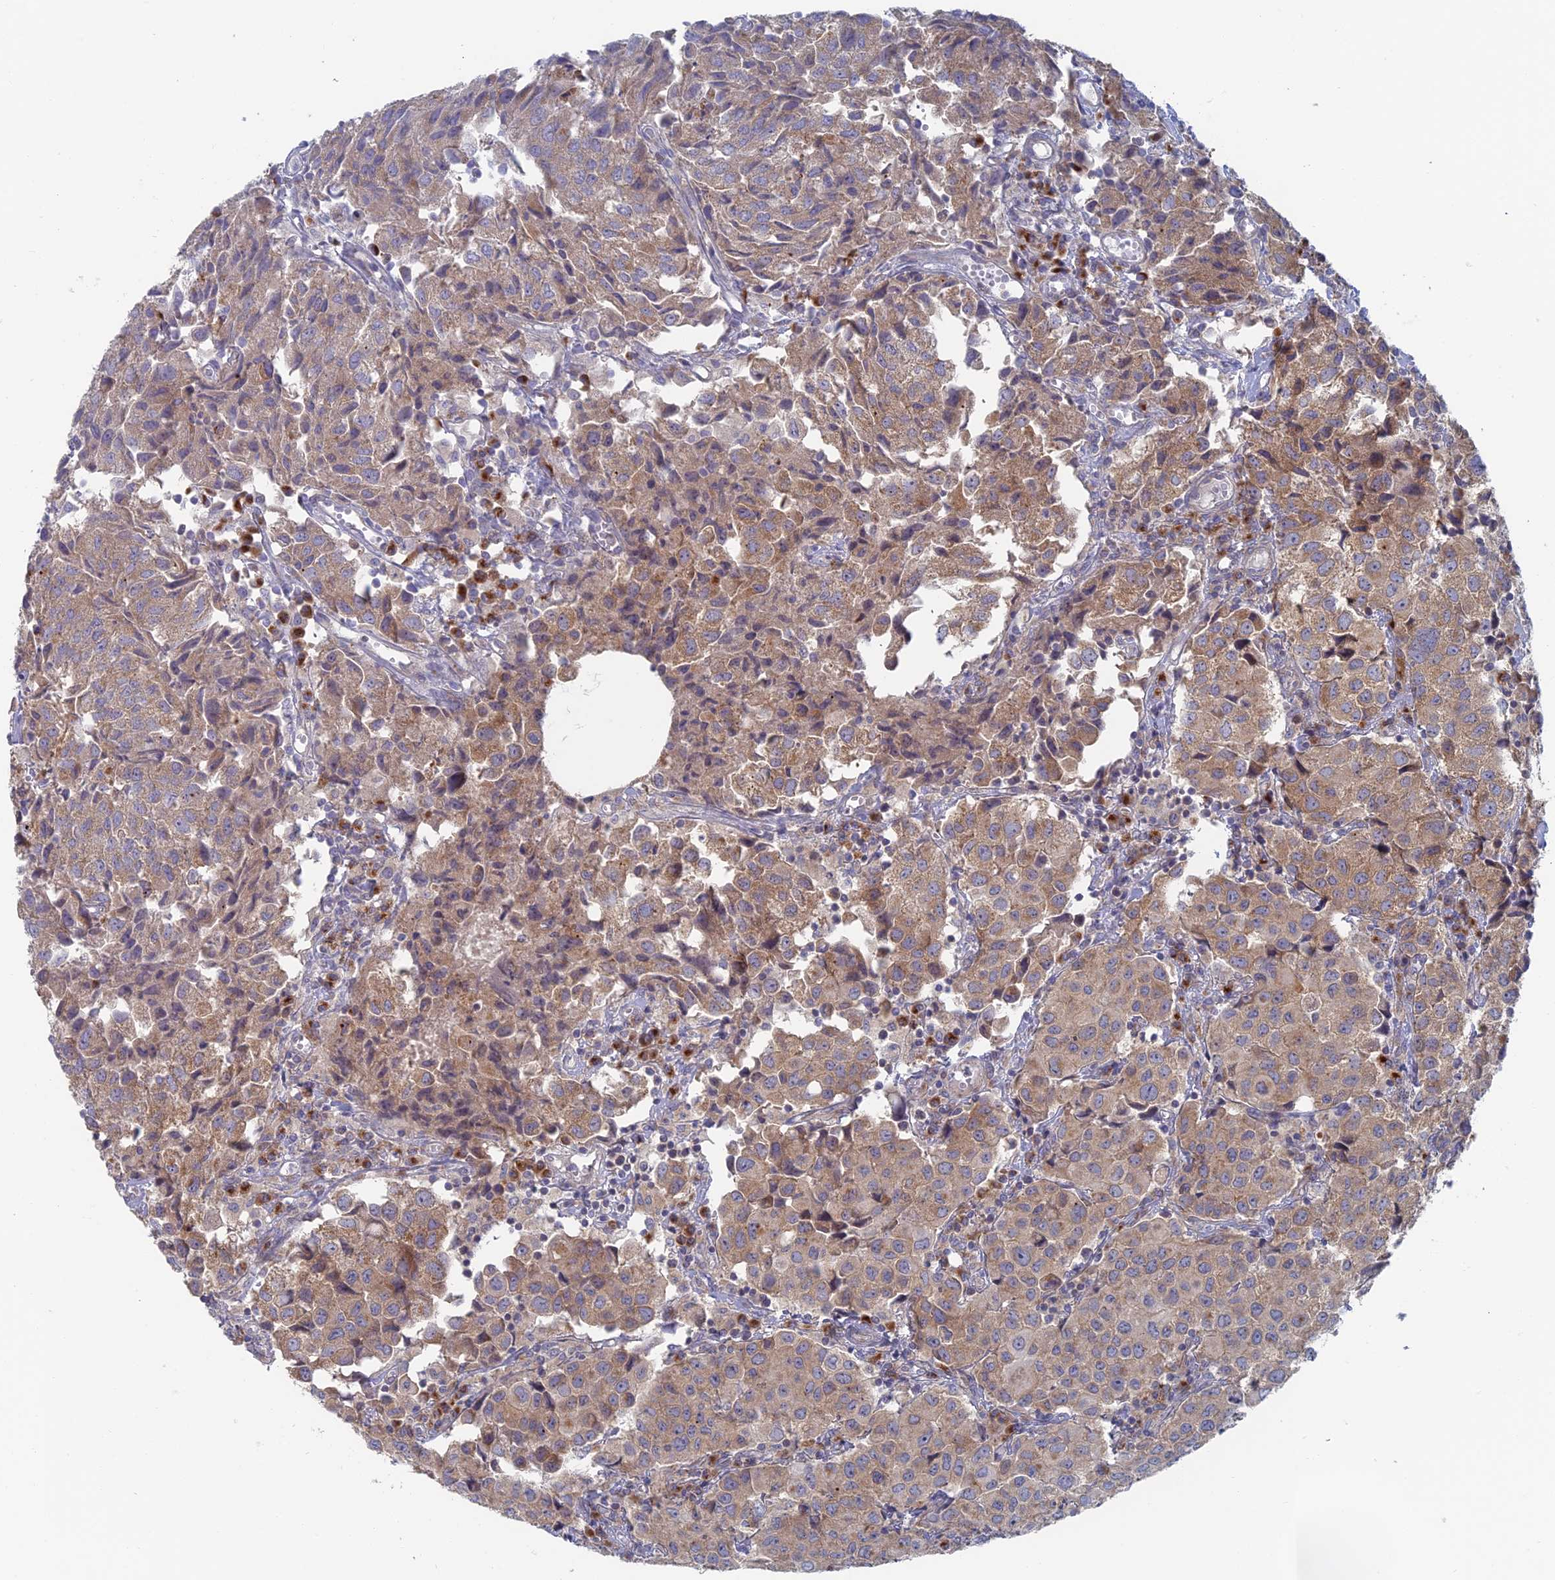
{"staining": {"intensity": "moderate", "quantity": ">75%", "location": "cytoplasmic/membranous"}, "tissue": "urothelial cancer", "cell_type": "Tumor cells", "image_type": "cancer", "snomed": [{"axis": "morphology", "description": "Urothelial carcinoma, High grade"}, {"axis": "topography", "description": "Urinary bladder"}], "caption": "DAB (3,3'-diaminobenzidine) immunohistochemical staining of high-grade urothelial carcinoma displays moderate cytoplasmic/membranous protein expression in approximately >75% of tumor cells. (Brightfield microscopy of DAB IHC at high magnification).", "gene": "TBC1D30", "patient": {"sex": "female", "age": 75}}